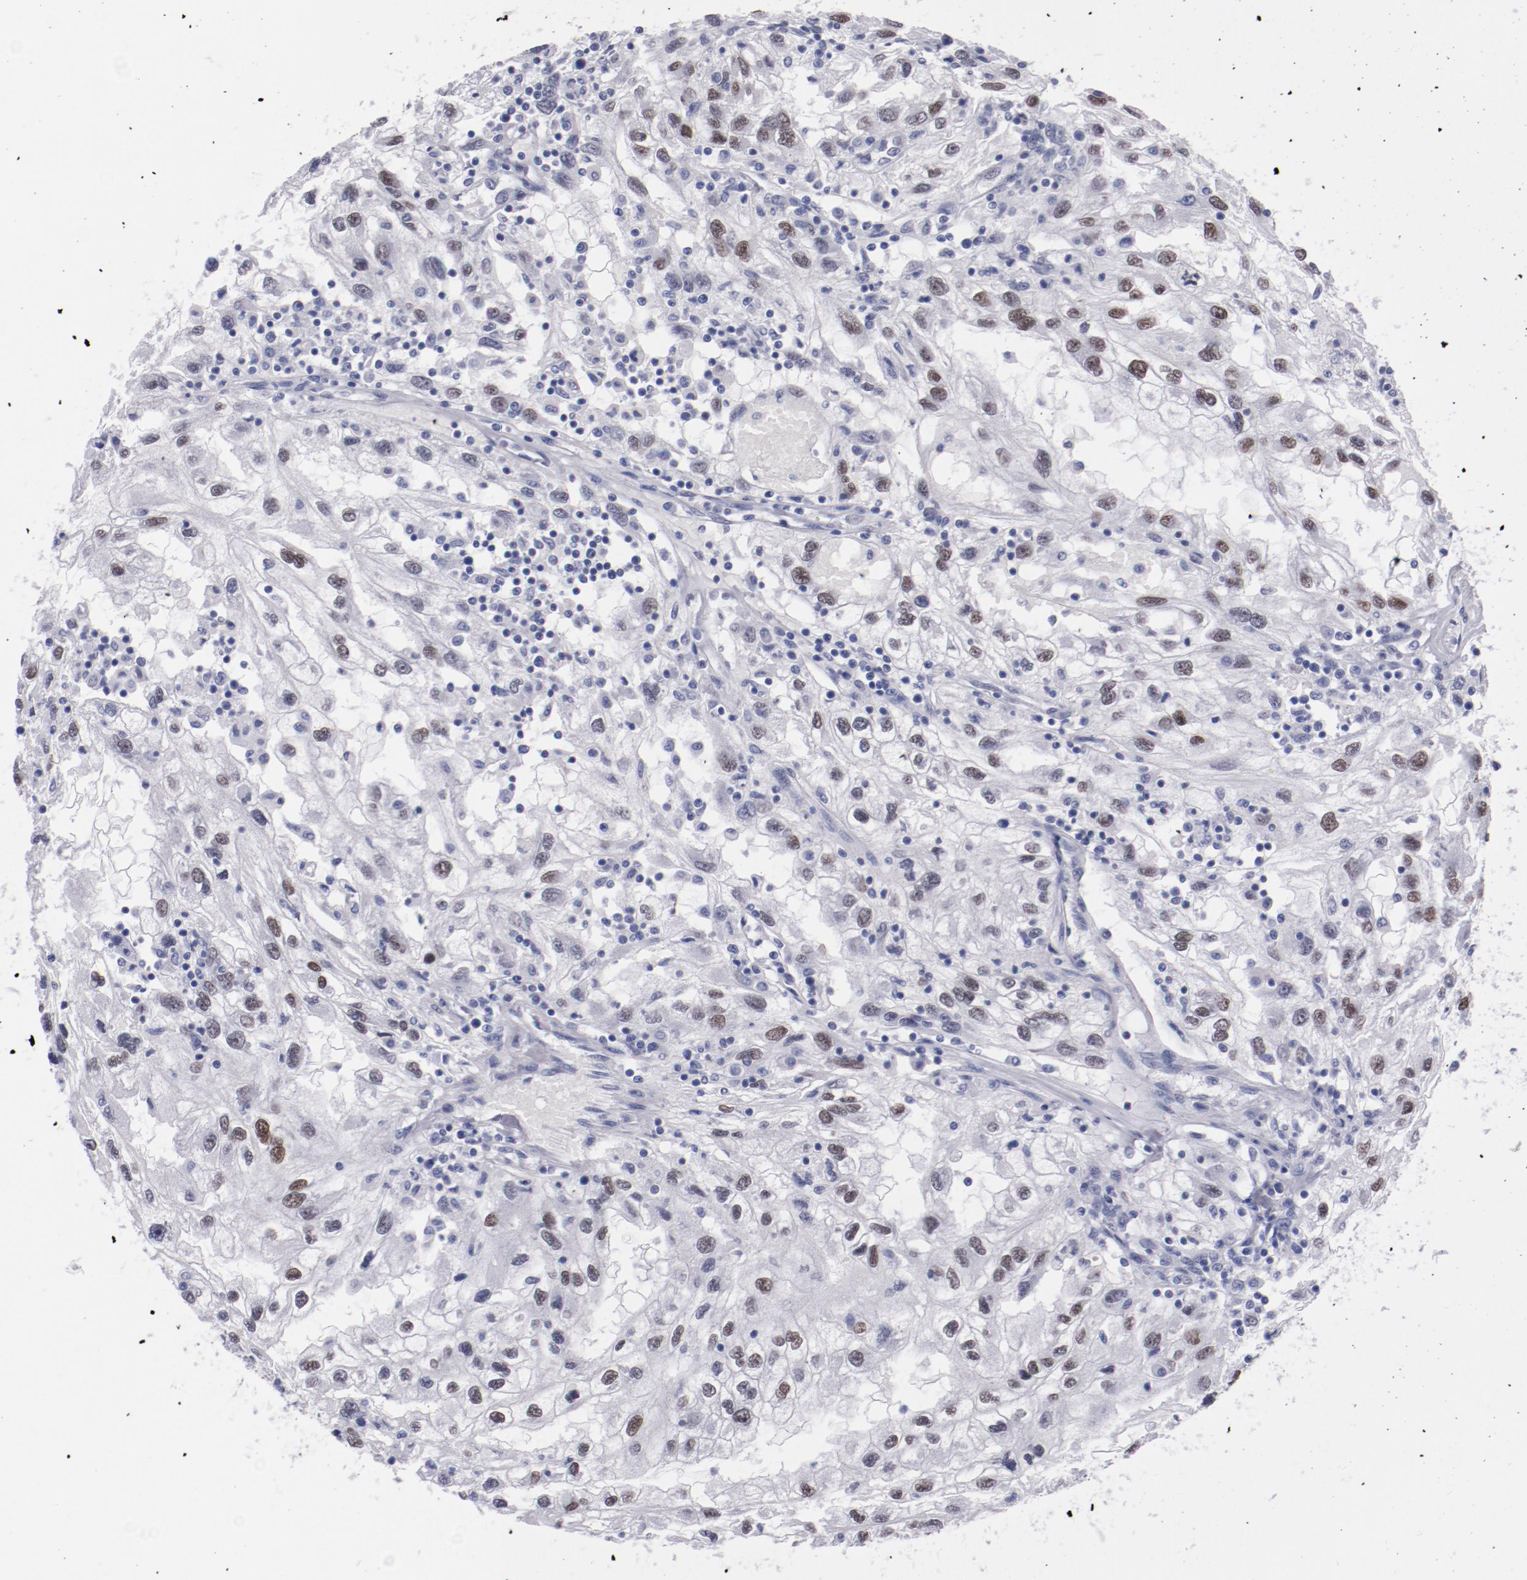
{"staining": {"intensity": "moderate", "quantity": ">75%", "location": "nuclear"}, "tissue": "renal cancer", "cell_type": "Tumor cells", "image_type": "cancer", "snomed": [{"axis": "morphology", "description": "Normal tissue, NOS"}, {"axis": "morphology", "description": "Adenocarcinoma, NOS"}, {"axis": "topography", "description": "Kidney"}], "caption": "IHC of adenocarcinoma (renal) reveals medium levels of moderate nuclear staining in approximately >75% of tumor cells.", "gene": "HNF1B", "patient": {"sex": "male", "age": 71}}